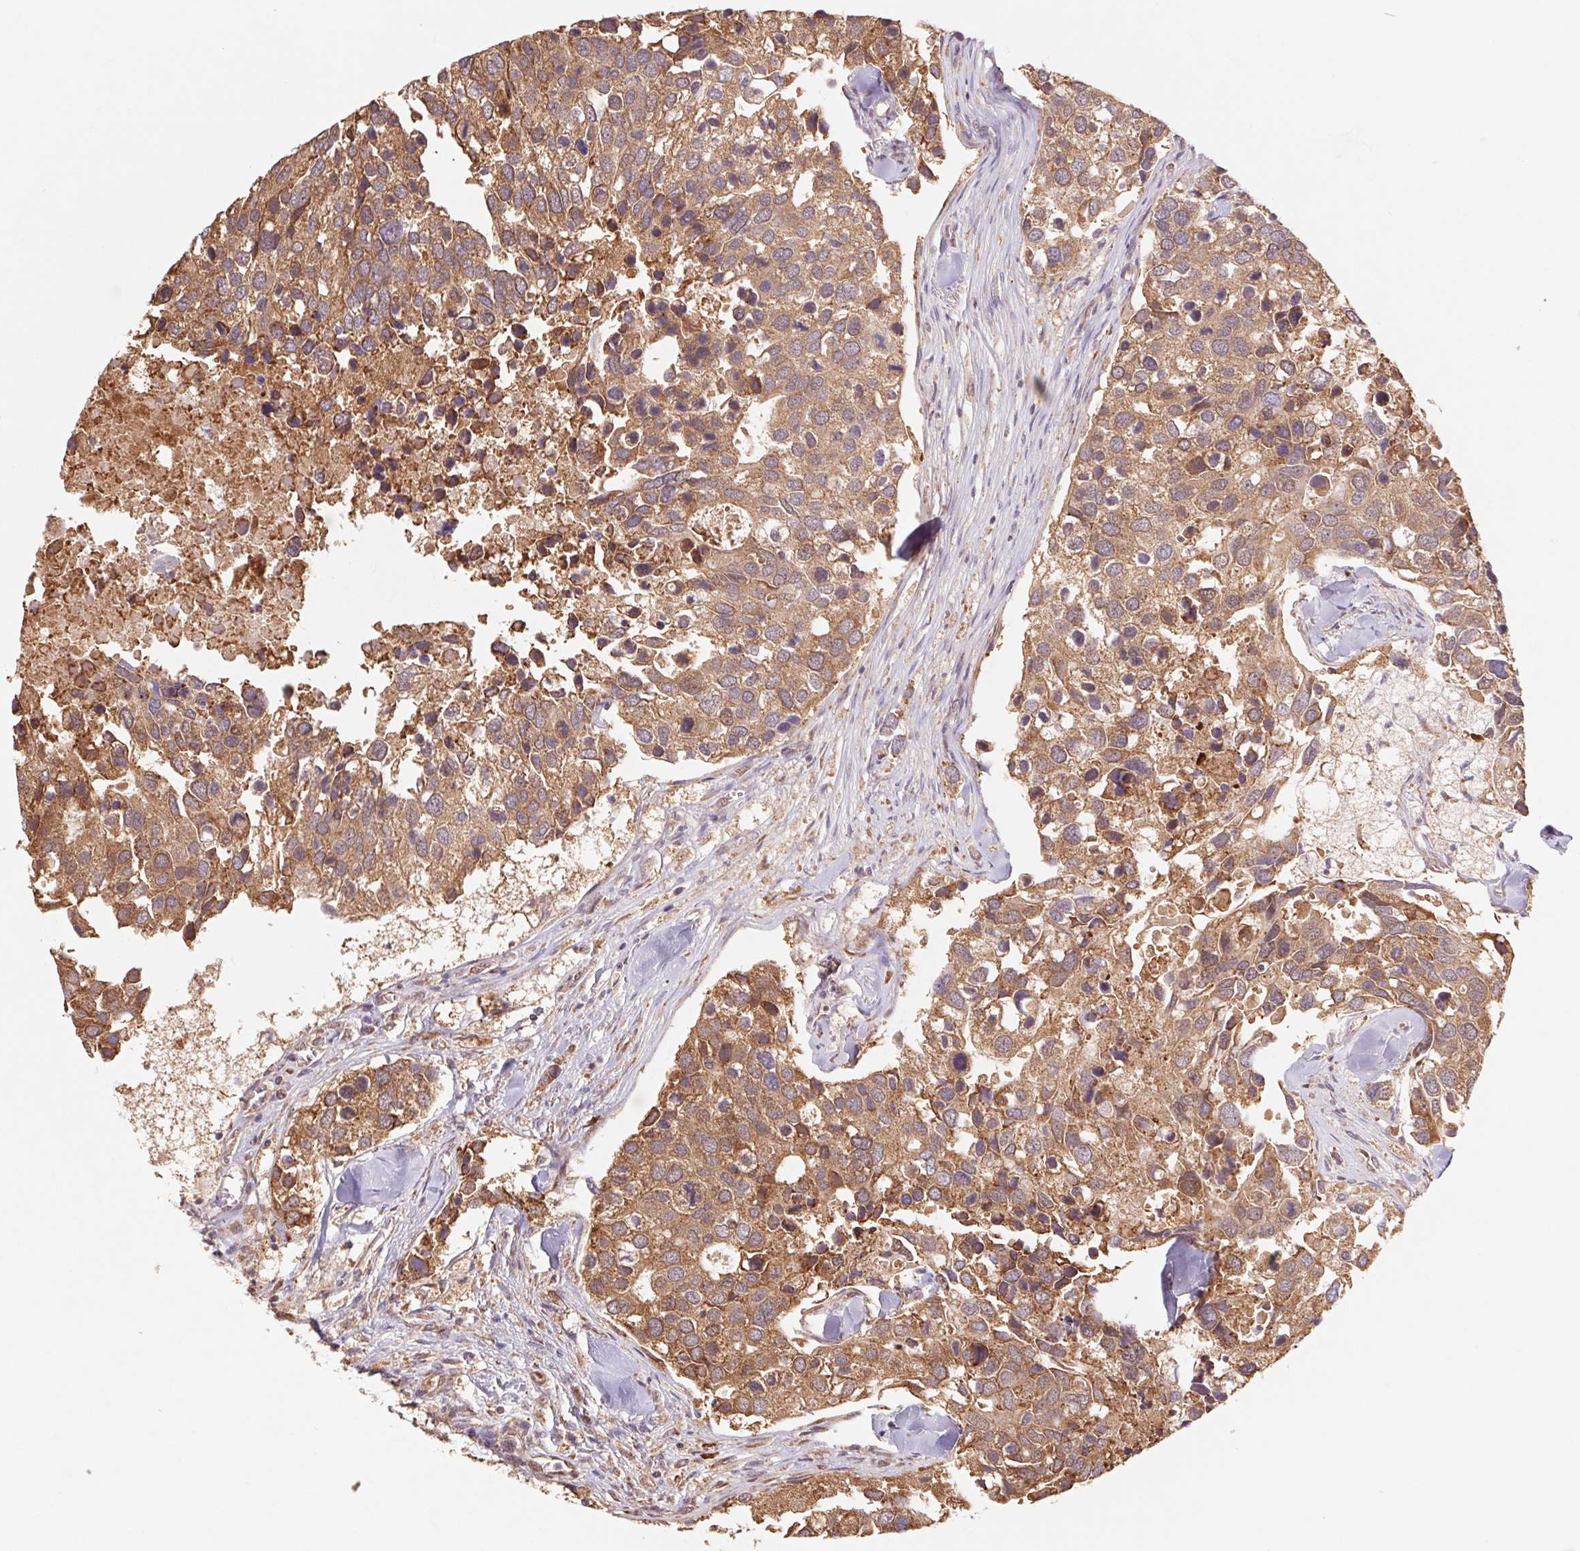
{"staining": {"intensity": "moderate", "quantity": ">75%", "location": "cytoplasmic/membranous"}, "tissue": "breast cancer", "cell_type": "Tumor cells", "image_type": "cancer", "snomed": [{"axis": "morphology", "description": "Duct carcinoma"}, {"axis": "topography", "description": "Breast"}], "caption": "An IHC photomicrograph of neoplastic tissue is shown. Protein staining in brown highlights moderate cytoplasmic/membranous positivity in breast intraductal carcinoma within tumor cells. (DAB (3,3'-diaminobenzidine) IHC with brightfield microscopy, high magnification).", "gene": "RRM1", "patient": {"sex": "female", "age": 83}}